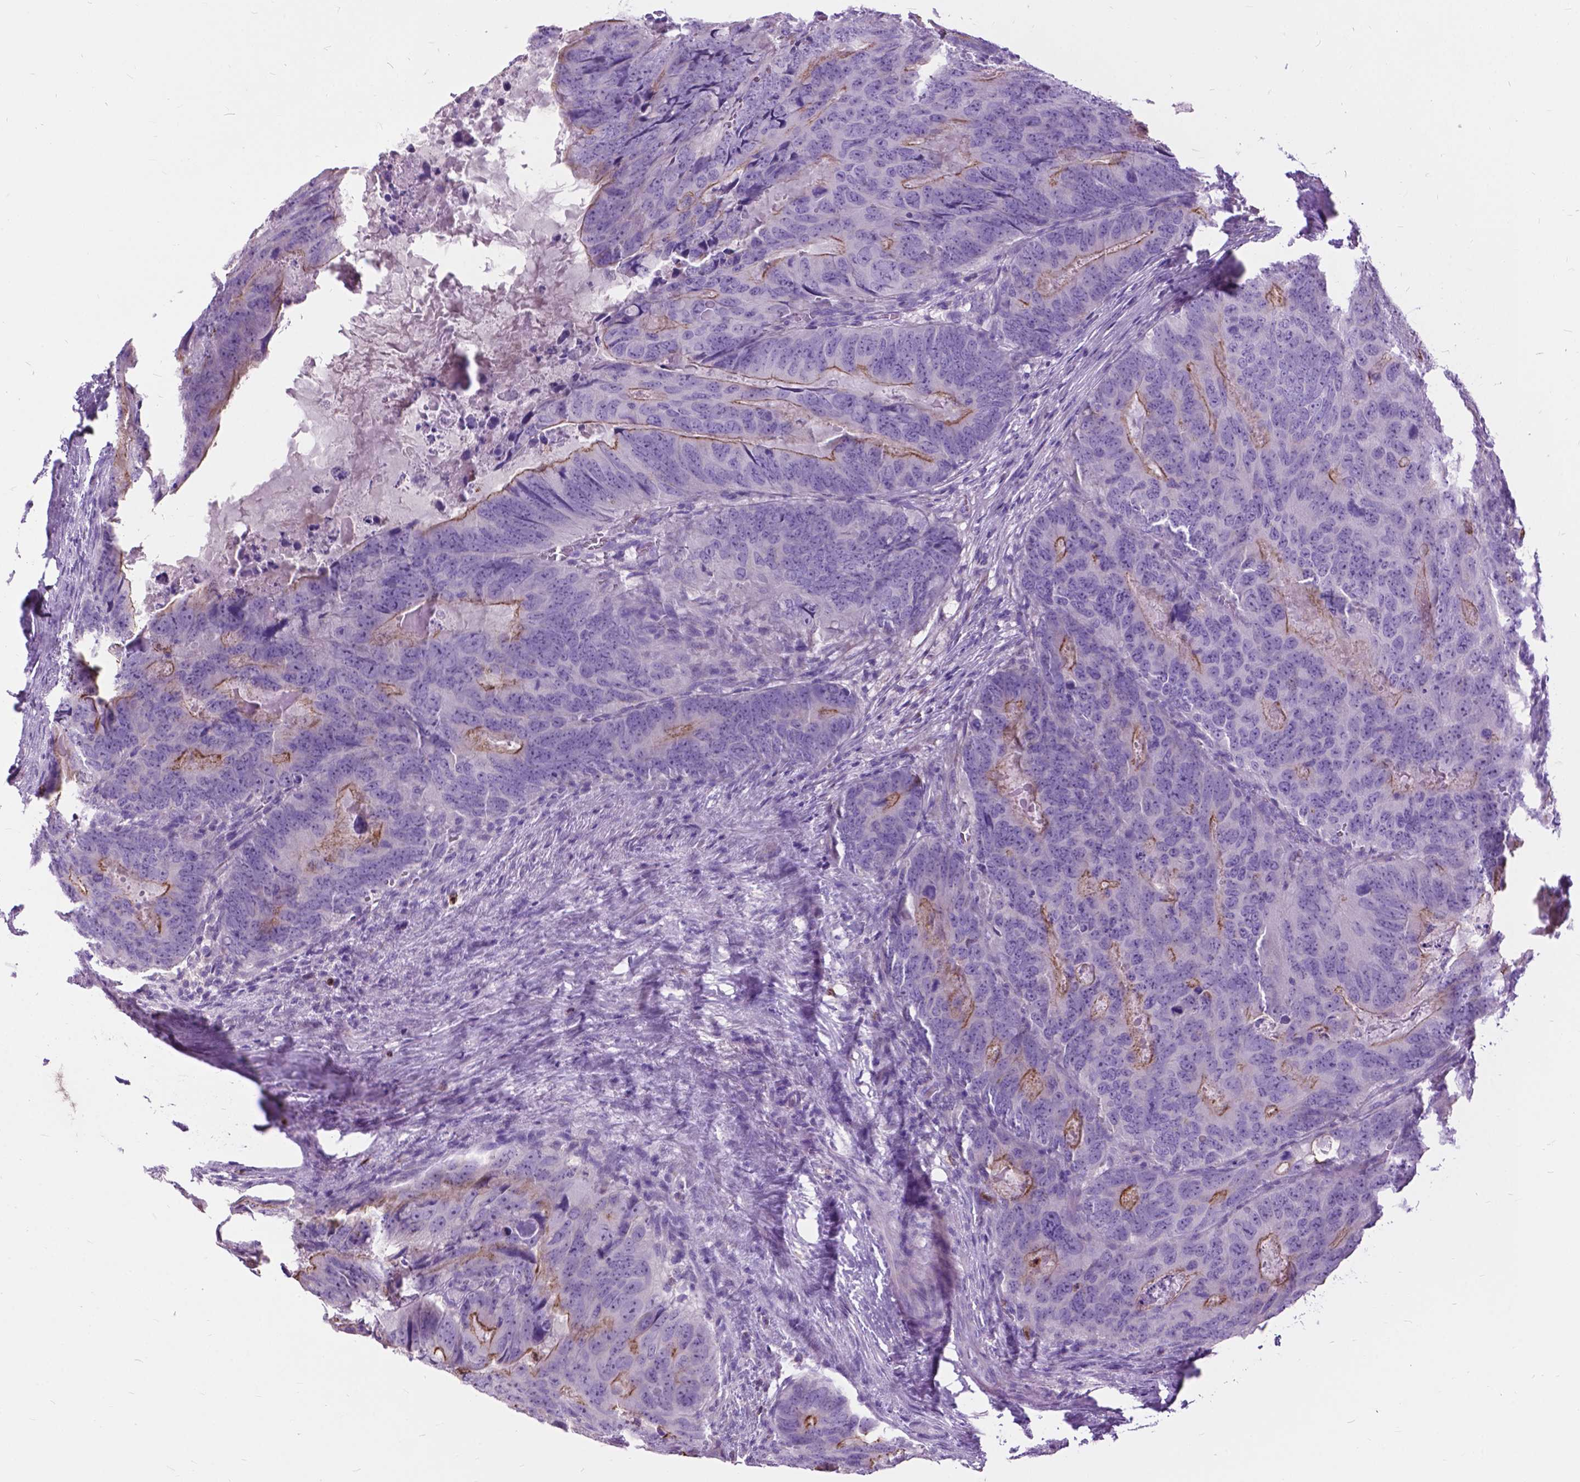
{"staining": {"intensity": "moderate", "quantity": "<25%", "location": "cytoplasmic/membranous"}, "tissue": "colorectal cancer", "cell_type": "Tumor cells", "image_type": "cancer", "snomed": [{"axis": "morphology", "description": "Adenocarcinoma, NOS"}, {"axis": "topography", "description": "Colon"}], "caption": "Moderate cytoplasmic/membranous positivity is seen in approximately <25% of tumor cells in adenocarcinoma (colorectal). (brown staining indicates protein expression, while blue staining denotes nuclei).", "gene": "PRR35", "patient": {"sex": "male", "age": 79}}